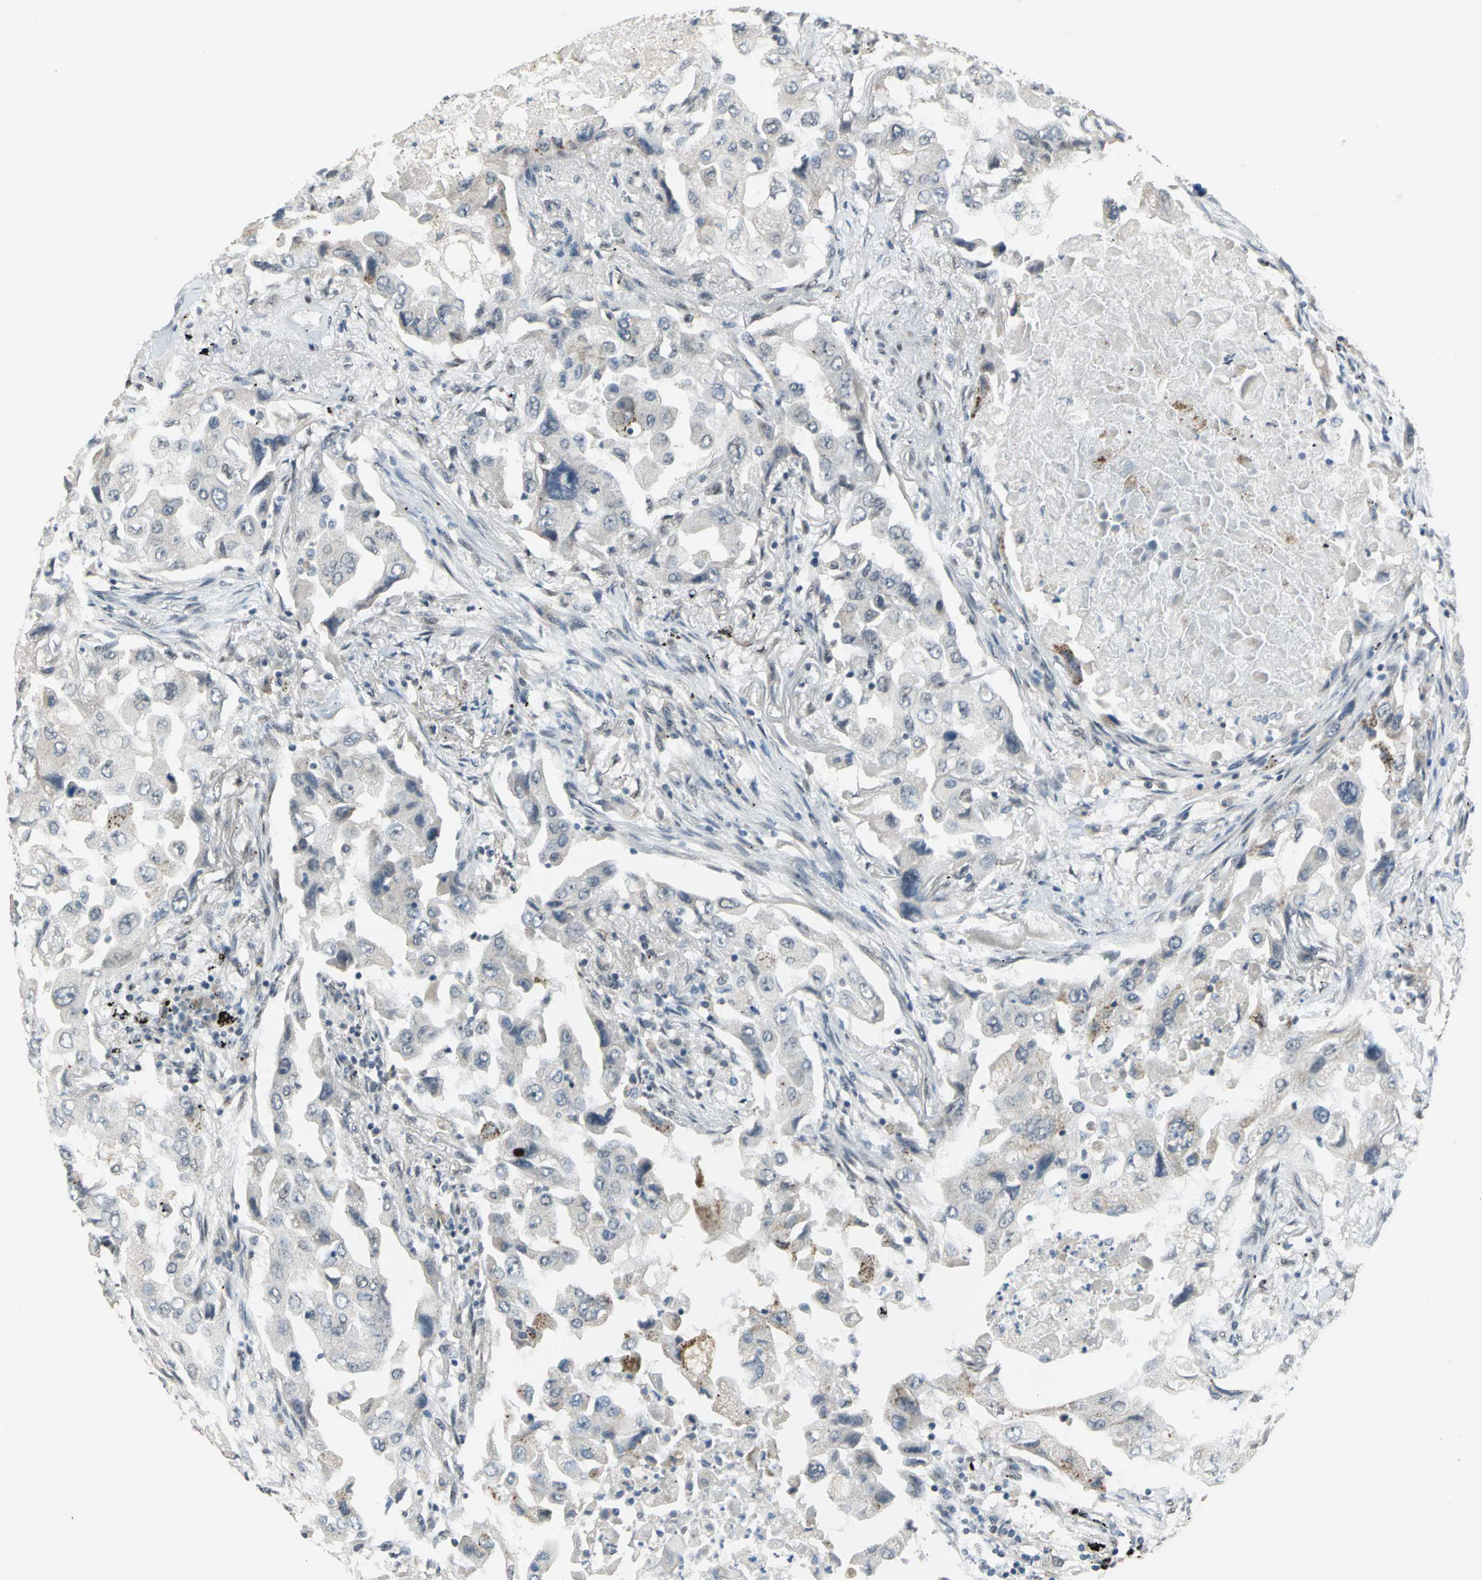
{"staining": {"intensity": "negative", "quantity": "none", "location": "none"}, "tissue": "lung cancer", "cell_type": "Tumor cells", "image_type": "cancer", "snomed": [{"axis": "morphology", "description": "Adenocarcinoma, NOS"}, {"axis": "topography", "description": "Lung"}], "caption": "DAB immunohistochemical staining of human lung adenocarcinoma demonstrates no significant staining in tumor cells. (DAB (3,3'-diaminobenzidine) immunohistochemistry, high magnification).", "gene": "ELF2", "patient": {"sex": "female", "age": 65}}